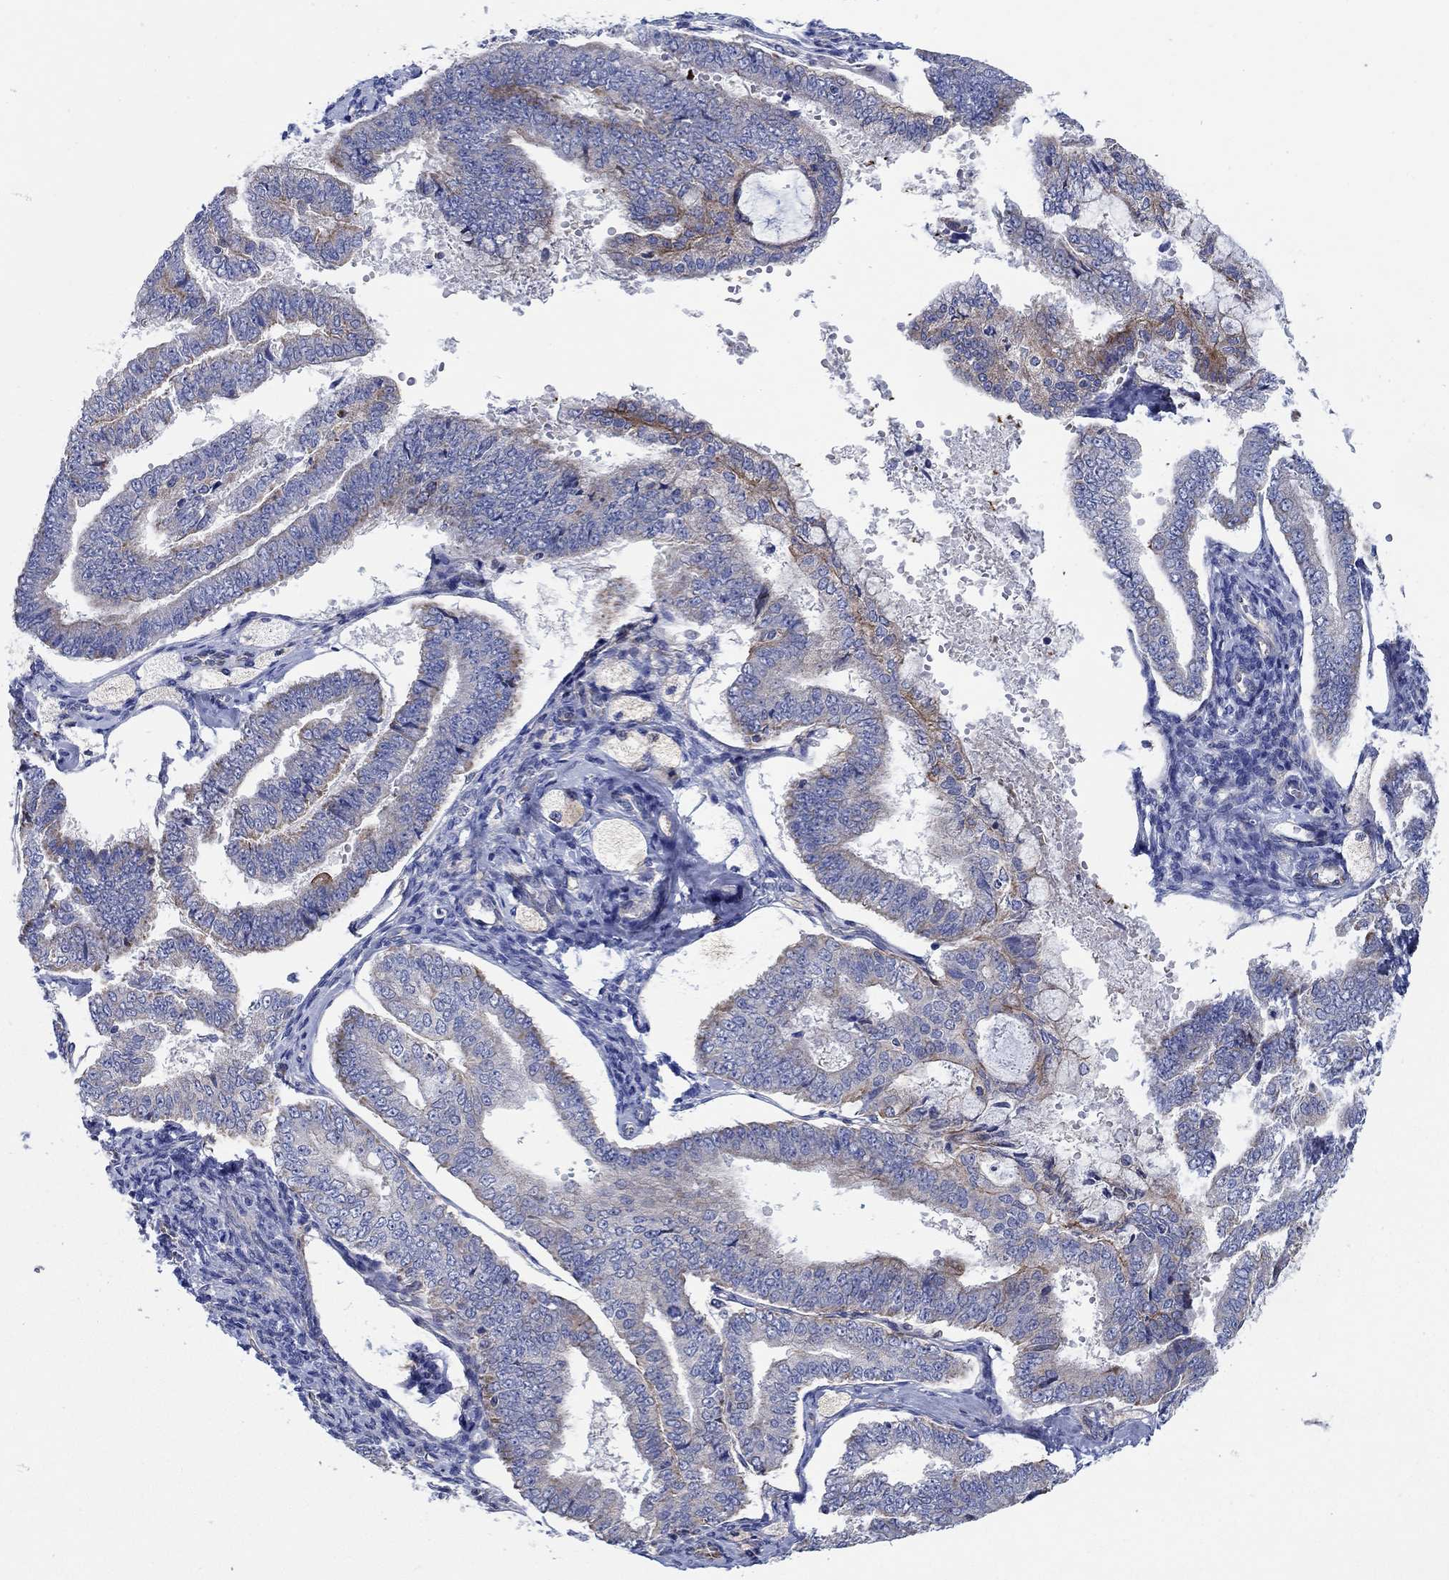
{"staining": {"intensity": "strong", "quantity": "<25%", "location": "cytoplasmic/membranous"}, "tissue": "endometrial cancer", "cell_type": "Tumor cells", "image_type": "cancer", "snomed": [{"axis": "morphology", "description": "Adenocarcinoma, NOS"}, {"axis": "topography", "description": "Endometrium"}], "caption": "Protein expression analysis of human endometrial cancer (adenocarcinoma) reveals strong cytoplasmic/membranous staining in about <25% of tumor cells.", "gene": "FMN1", "patient": {"sex": "female", "age": 63}}